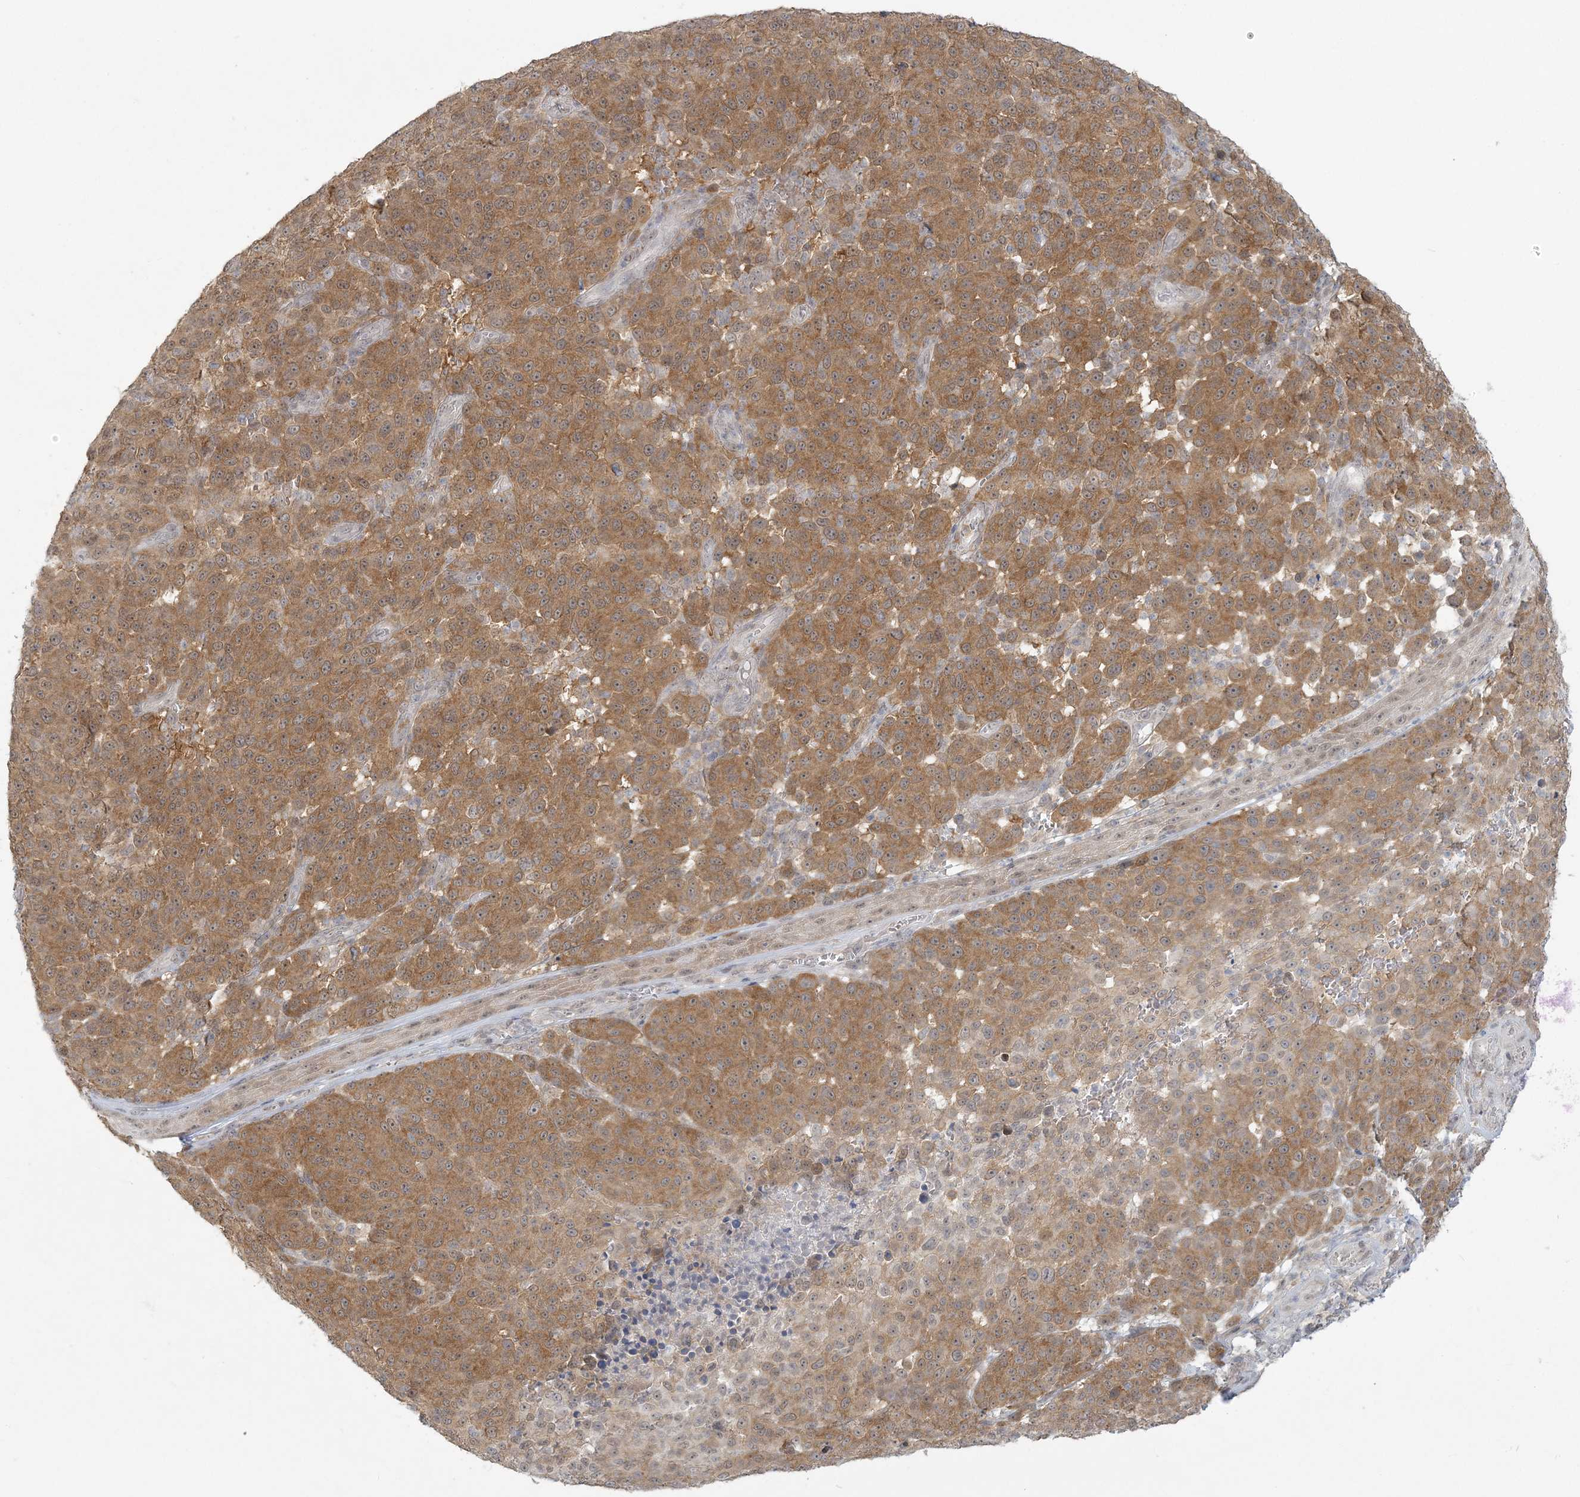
{"staining": {"intensity": "moderate", "quantity": ">75%", "location": "cytoplasmic/membranous,nuclear"}, "tissue": "melanoma", "cell_type": "Tumor cells", "image_type": "cancer", "snomed": [{"axis": "morphology", "description": "Malignant melanoma, NOS"}, {"axis": "topography", "description": "Skin"}], "caption": "Approximately >75% of tumor cells in human malignant melanoma display moderate cytoplasmic/membranous and nuclear protein expression as visualized by brown immunohistochemical staining.", "gene": "ANKS1A", "patient": {"sex": "male", "age": 49}}